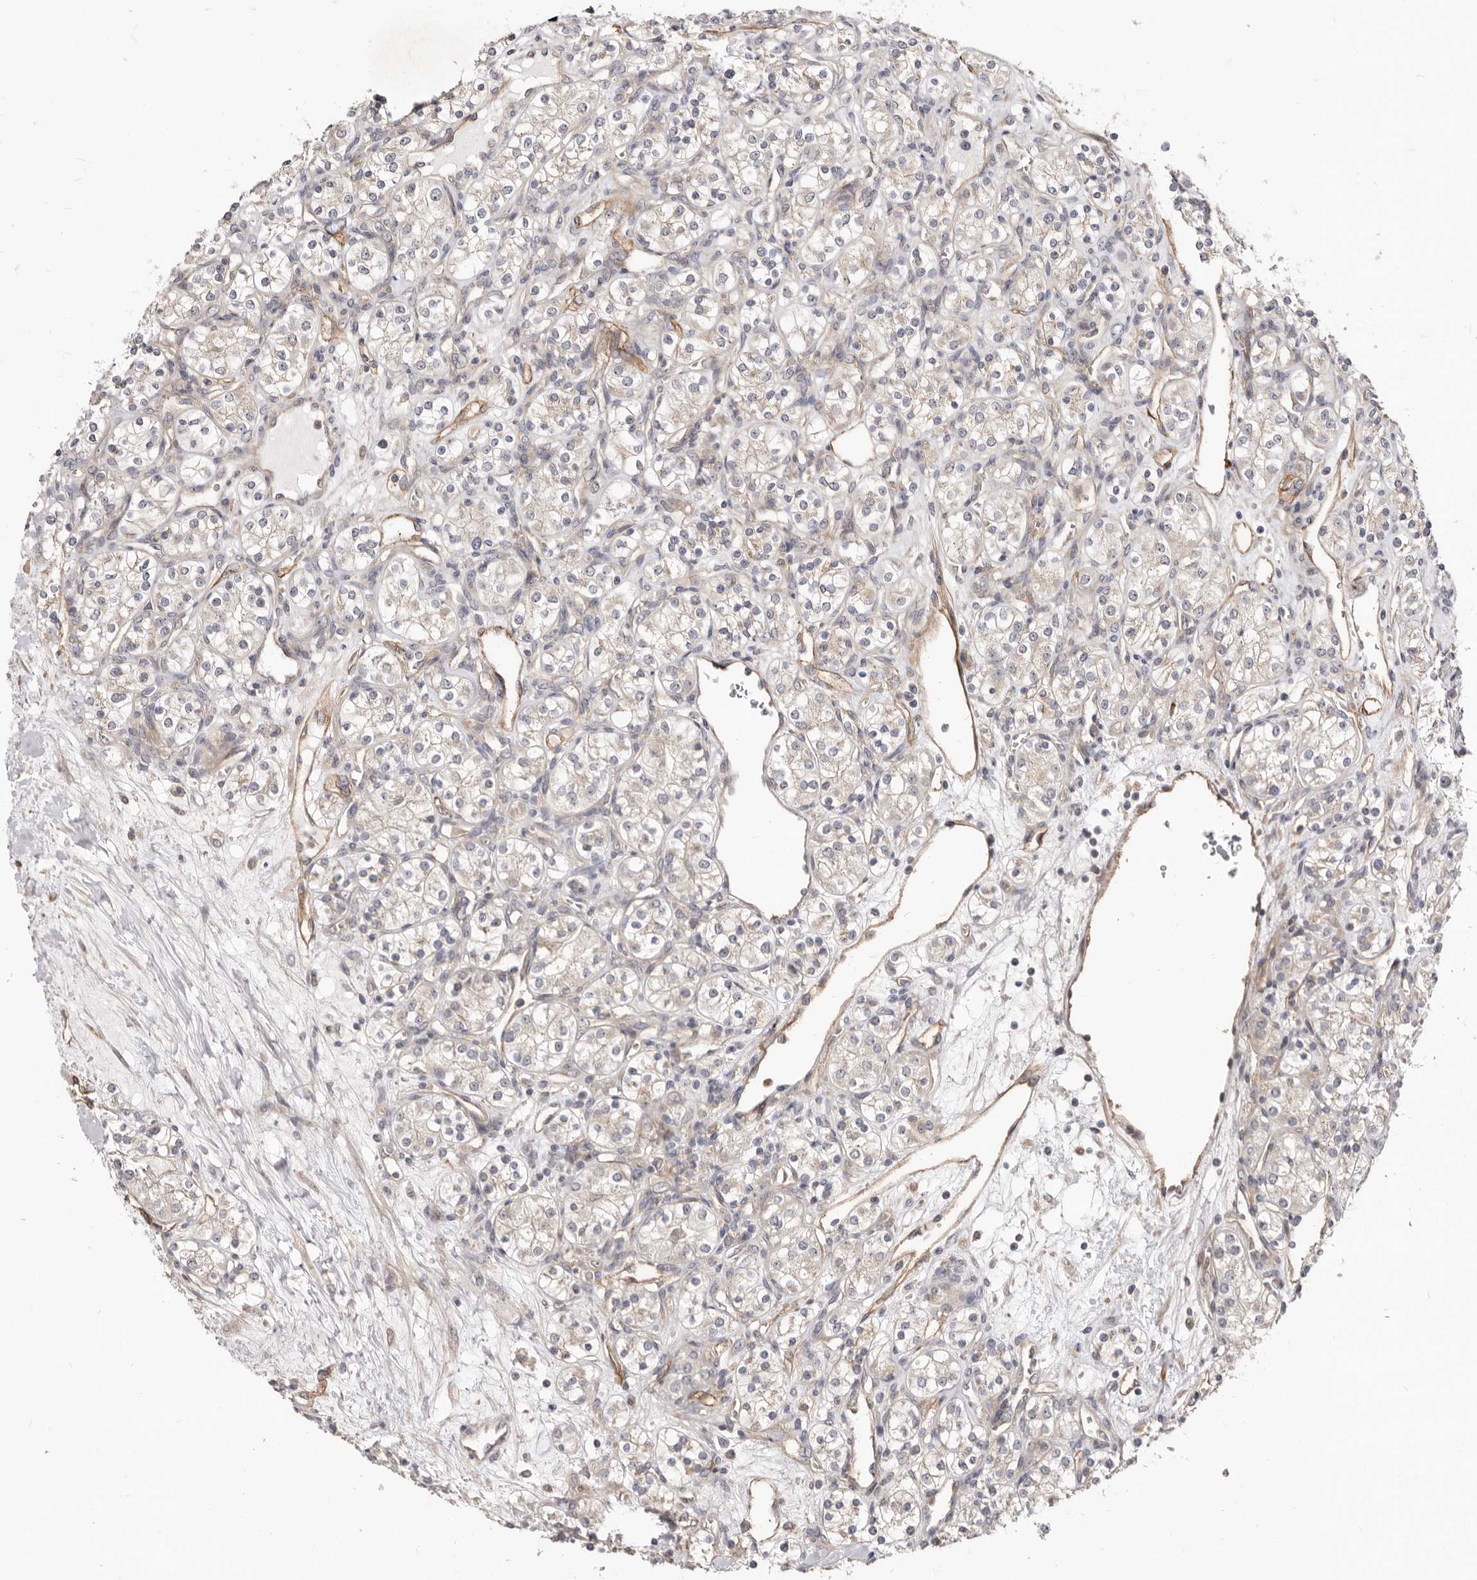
{"staining": {"intensity": "weak", "quantity": "<25%", "location": "cytoplasmic/membranous"}, "tissue": "renal cancer", "cell_type": "Tumor cells", "image_type": "cancer", "snomed": [{"axis": "morphology", "description": "Adenocarcinoma, NOS"}, {"axis": "topography", "description": "Kidney"}], "caption": "Photomicrograph shows no significant protein expression in tumor cells of renal cancer.", "gene": "GPATCH4", "patient": {"sex": "male", "age": 77}}